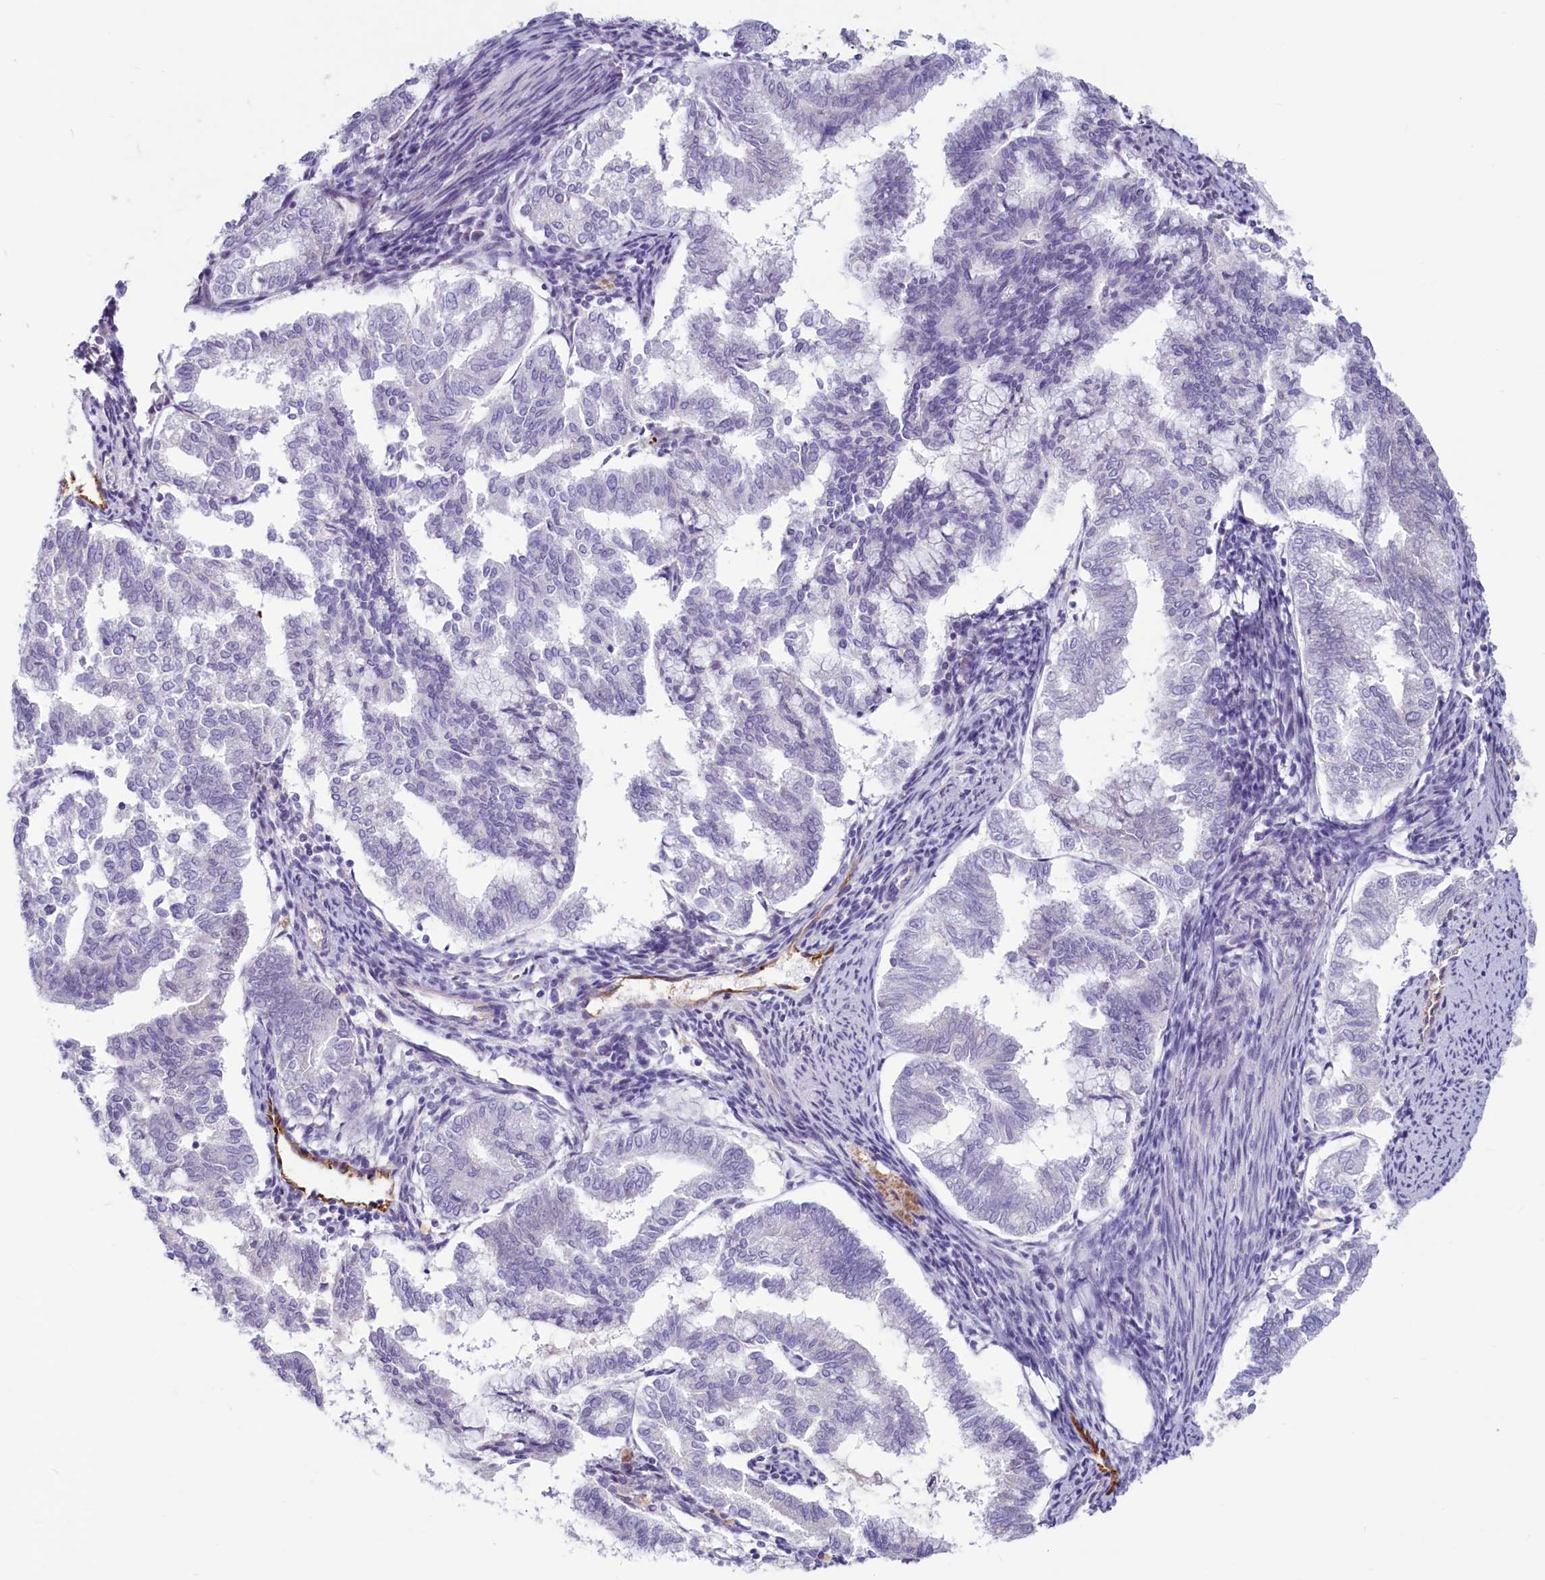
{"staining": {"intensity": "negative", "quantity": "none", "location": "none"}, "tissue": "endometrial cancer", "cell_type": "Tumor cells", "image_type": "cancer", "snomed": [{"axis": "morphology", "description": "Adenocarcinoma, NOS"}, {"axis": "topography", "description": "Endometrium"}], "caption": "This micrograph is of adenocarcinoma (endometrial) stained with IHC to label a protein in brown with the nuclei are counter-stained blue. There is no staining in tumor cells.", "gene": "PROCR", "patient": {"sex": "female", "age": 79}}